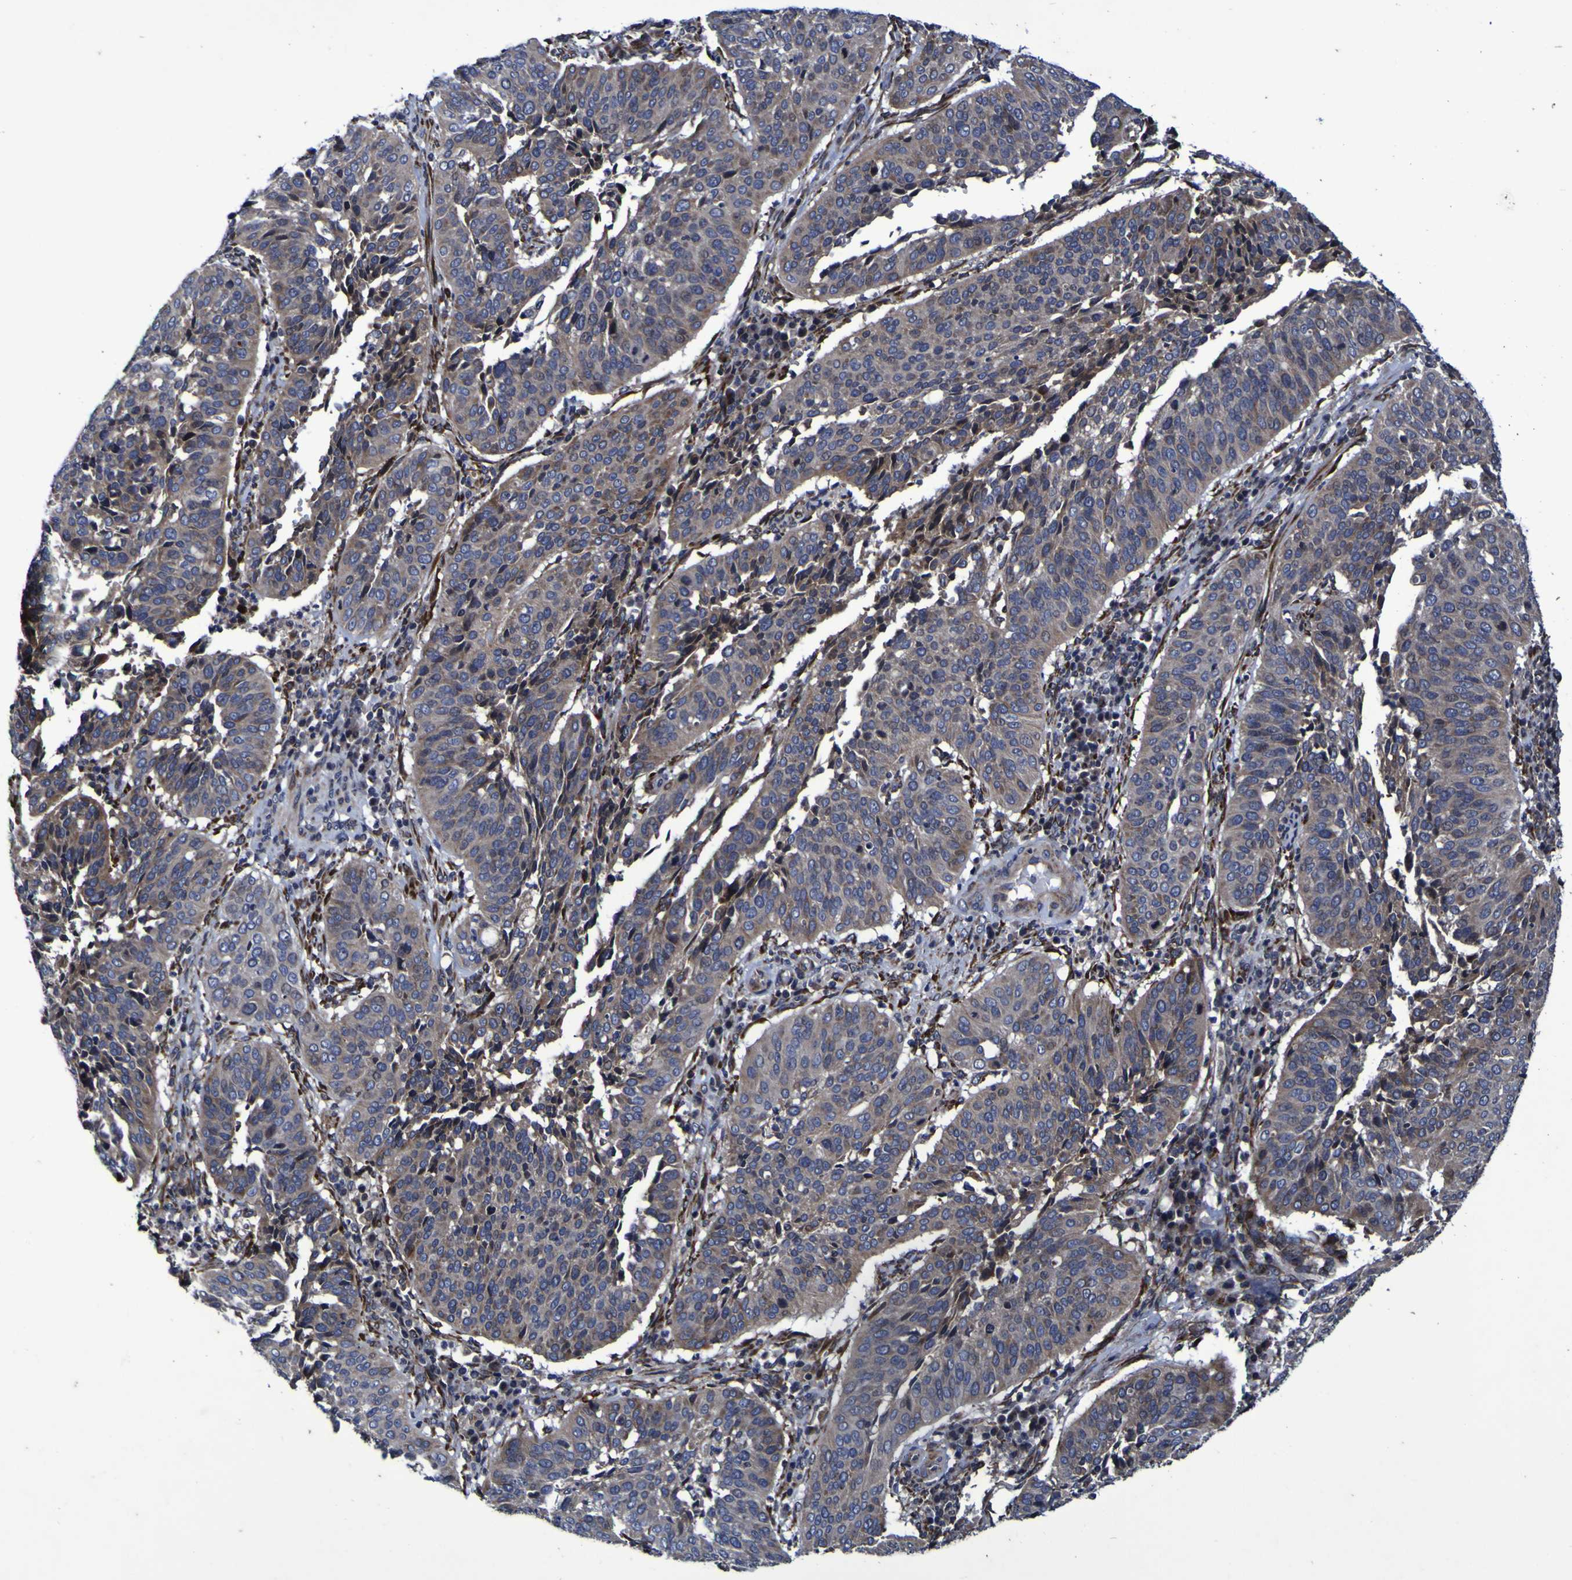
{"staining": {"intensity": "weak", "quantity": ">75%", "location": "cytoplasmic/membranous"}, "tissue": "cervical cancer", "cell_type": "Tumor cells", "image_type": "cancer", "snomed": [{"axis": "morphology", "description": "Normal tissue, NOS"}, {"axis": "morphology", "description": "Squamous cell carcinoma, NOS"}, {"axis": "topography", "description": "Cervix"}], "caption": "Cervical cancer was stained to show a protein in brown. There is low levels of weak cytoplasmic/membranous positivity in about >75% of tumor cells.", "gene": "P3H1", "patient": {"sex": "female", "age": 39}}